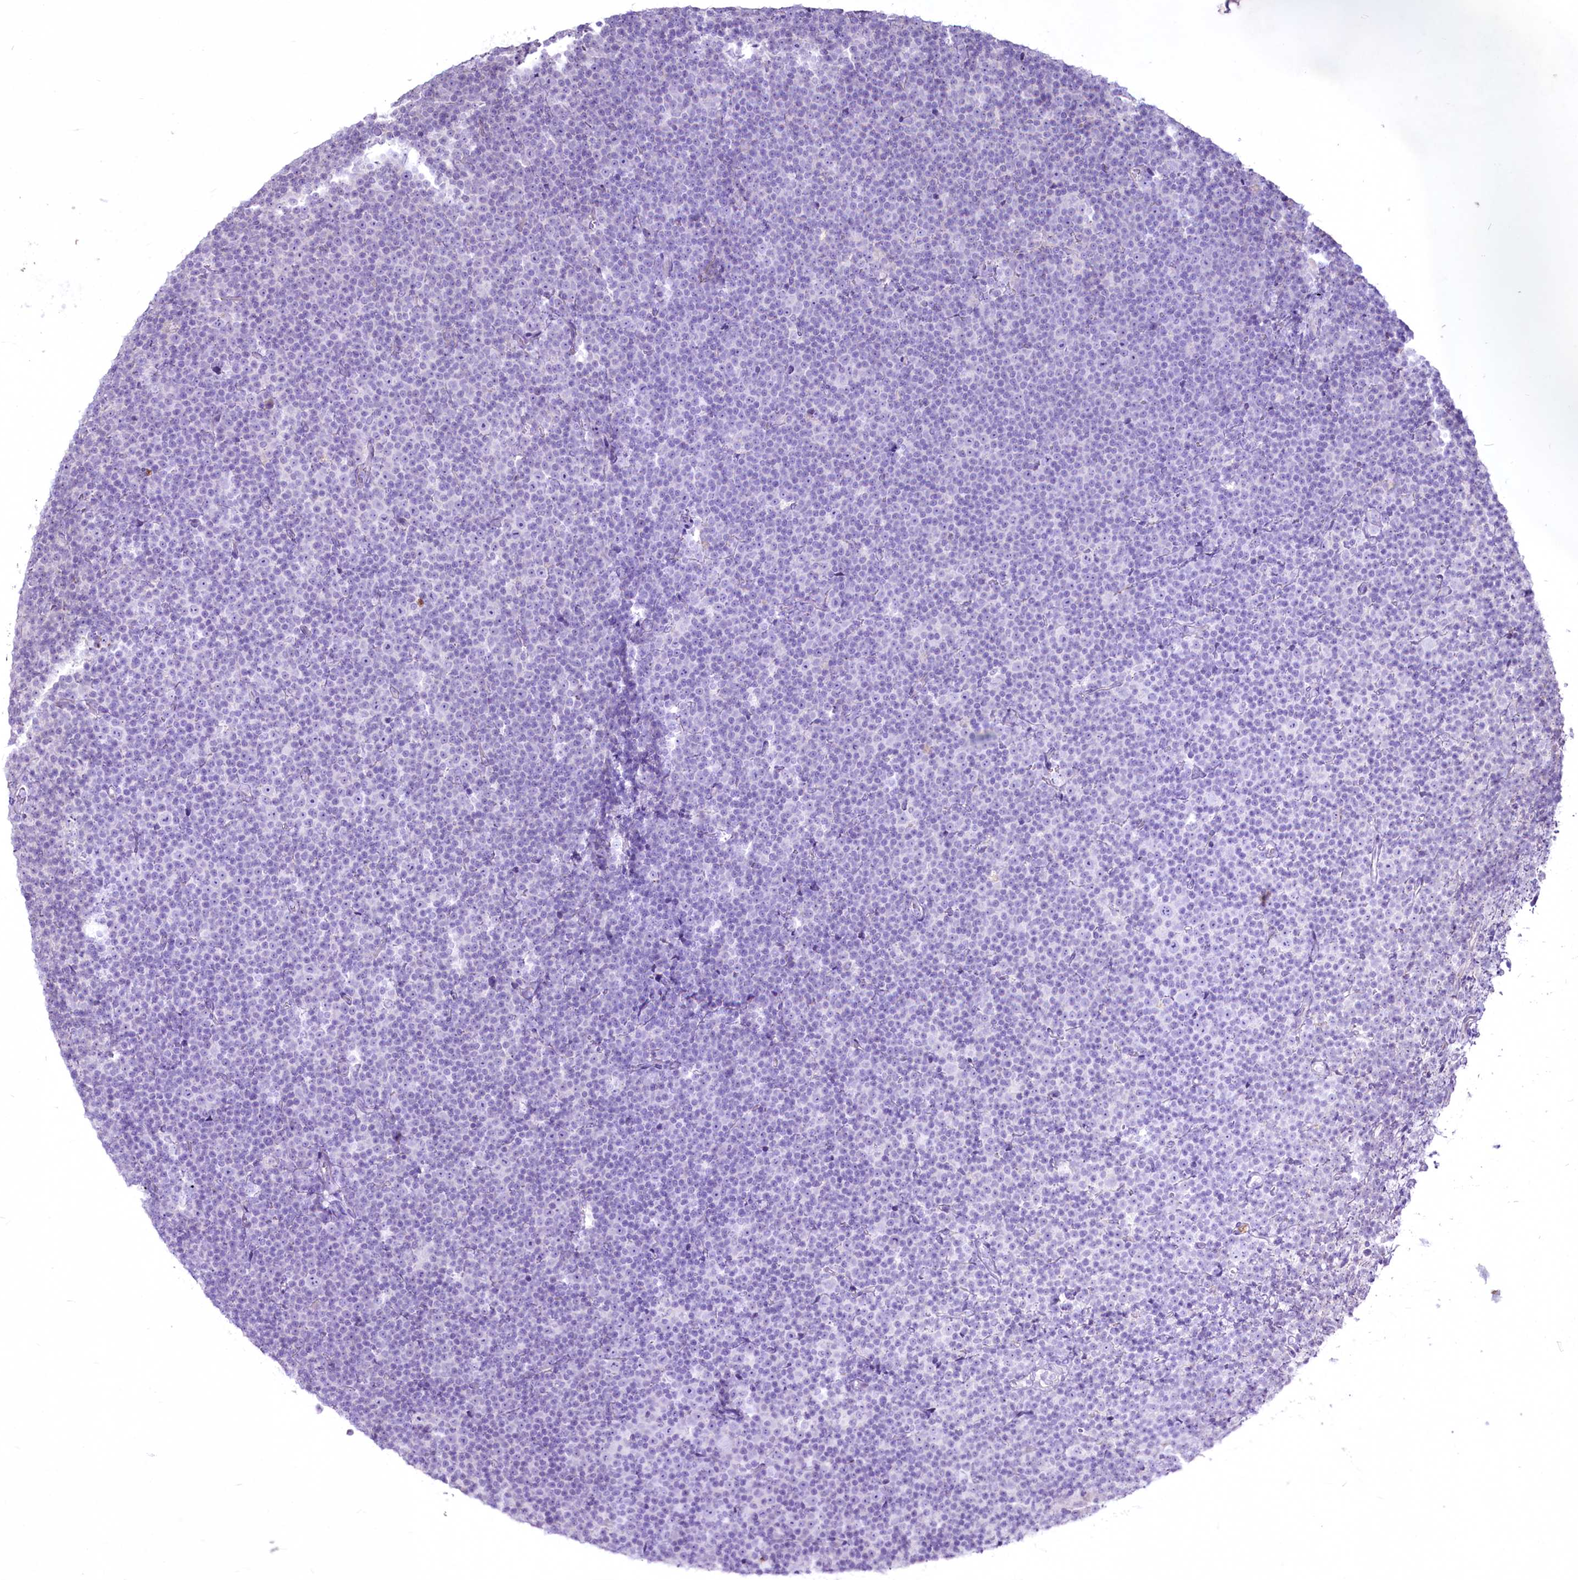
{"staining": {"intensity": "negative", "quantity": "none", "location": "none"}, "tissue": "lymphoma", "cell_type": "Tumor cells", "image_type": "cancer", "snomed": [{"axis": "morphology", "description": "Malignant lymphoma, non-Hodgkin's type, Low grade"}, {"axis": "topography", "description": "Lymph node"}], "caption": "Immunohistochemistry of malignant lymphoma, non-Hodgkin's type (low-grade) exhibits no positivity in tumor cells.", "gene": "FAM209B", "patient": {"sex": "female", "age": 67}}